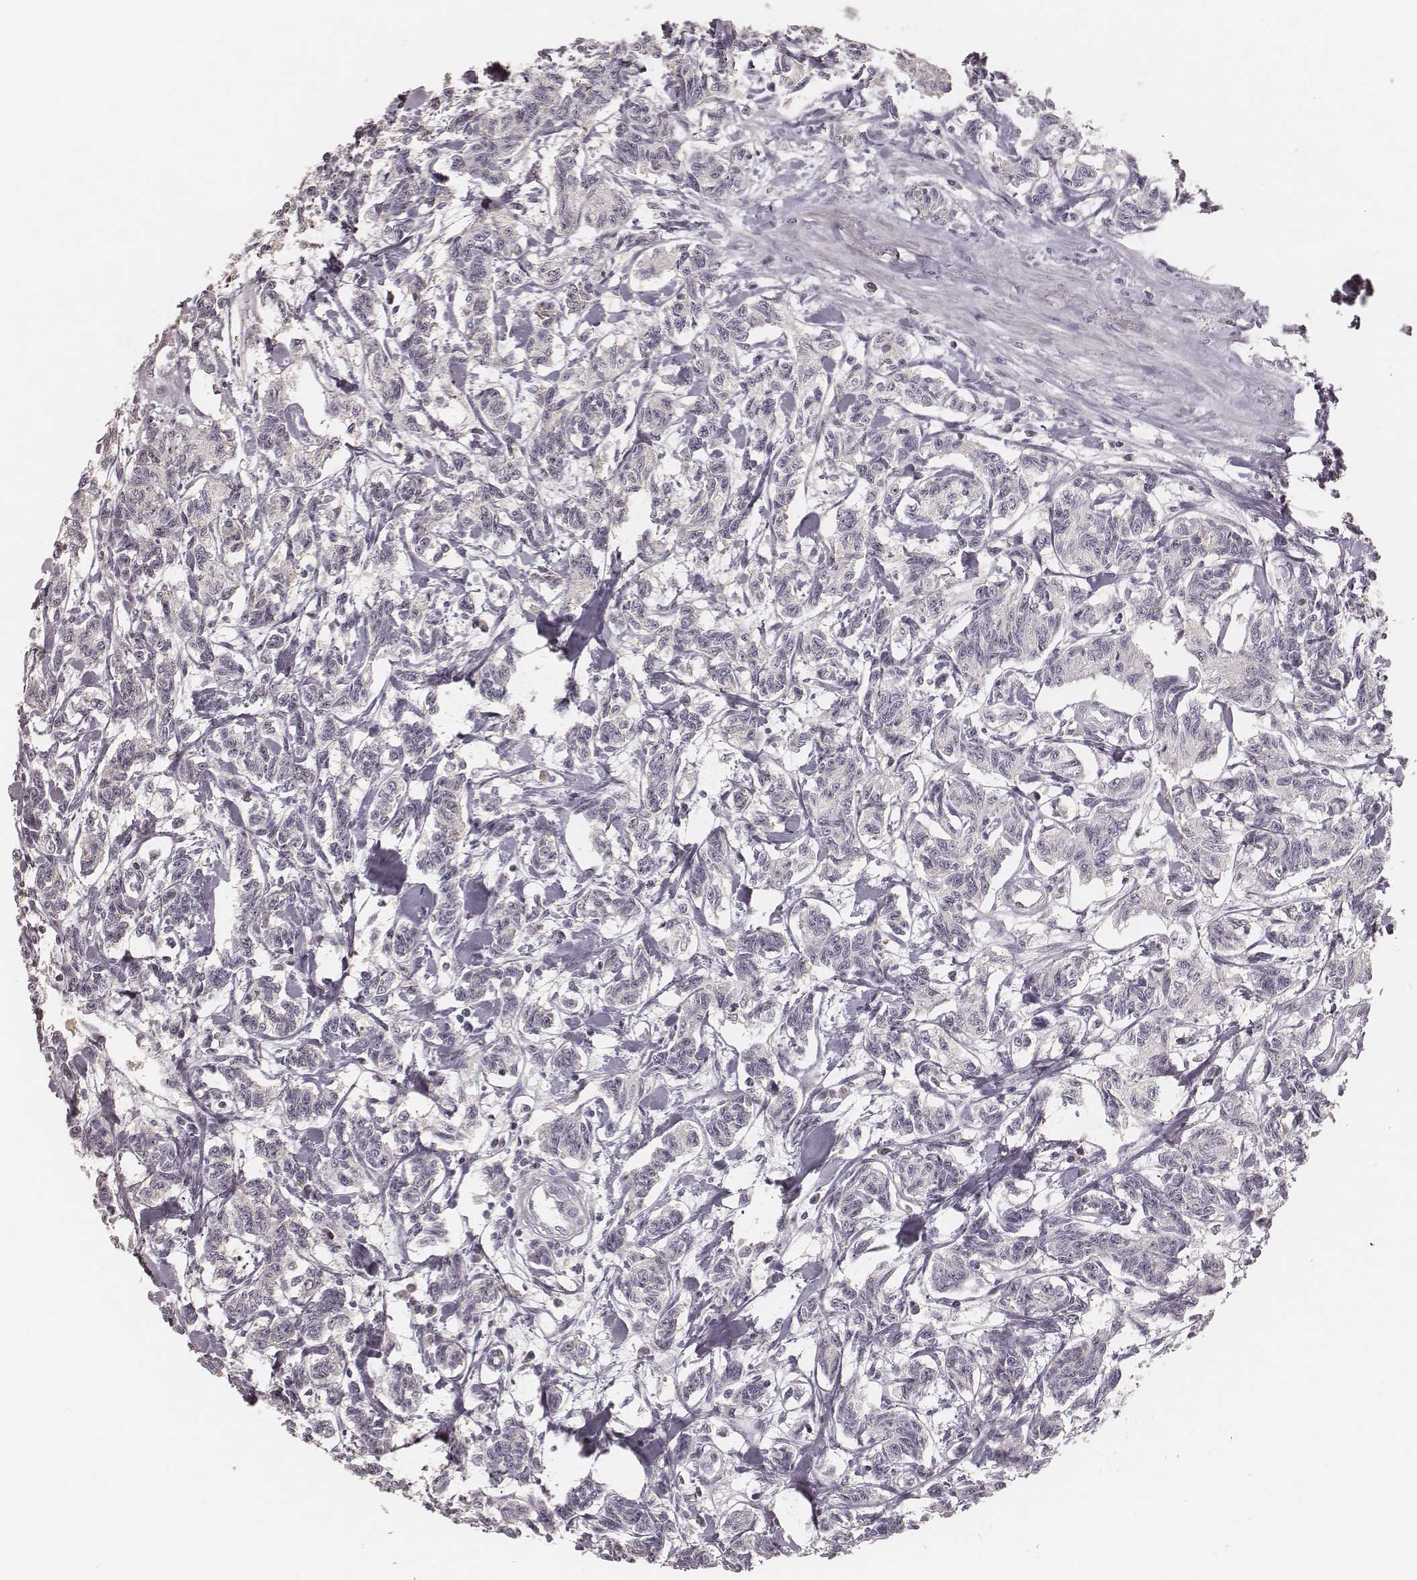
{"staining": {"intensity": "negative", "quantity": "none", "location": "none"}, "tissue": "carcinoid", "cell_type": "Tumor cells", "image_type": "cancer", "snomed": [{"axis": "morphology", "description": "Carcinoid, malignant, NOS"}, {"axis": "topography", "description": "Kidney"}], "caption": "The immunohistochemistry histopathology image has no significant staining in tumor cells of carcinoid (malignant) tissue. (DAB immunohistochemistry (IHC) visualized using brightfield microscopy, high magnification).", "gene": "MADCAM1", "patient": {"sex": "female", "age": 41}}